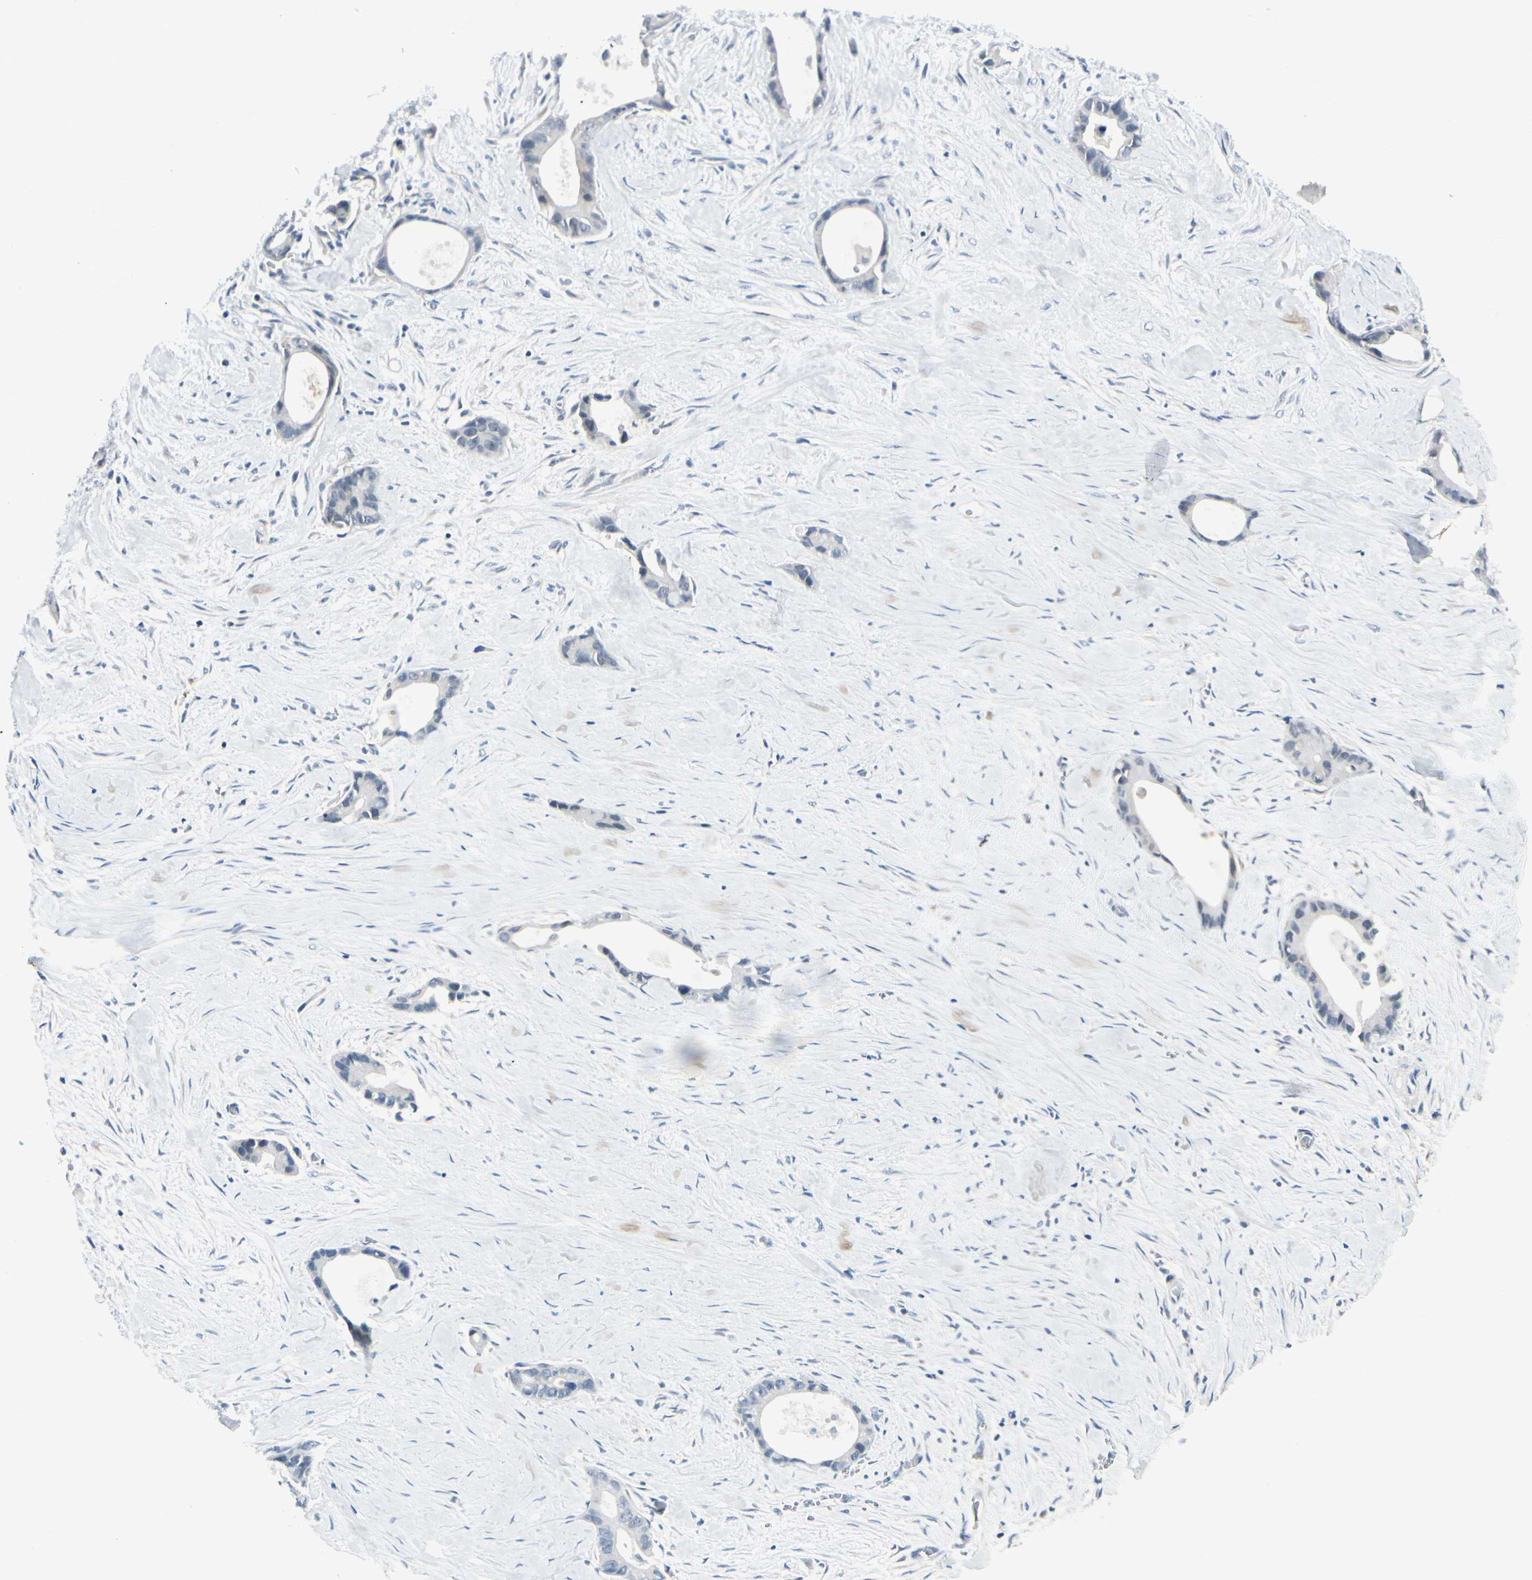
{"staining": {"intensity": "negative", "quantity": "none", "location": "none"}, "tissue": "liver cancer", "cell_type": "Tumor cells", "image_type": "cancer", "snomed": [{"axis": "morphology", "description": "Cholangiocarcinoma"}, {"axis": "topography", "description": "Liver"}], "caption": "This is an immunohistochemistry micrograph of human liver cancer. There is no positivity in tumor cells.", "gene": "ZSCAN1", "patient": {"sex": "female", "age": 55}}